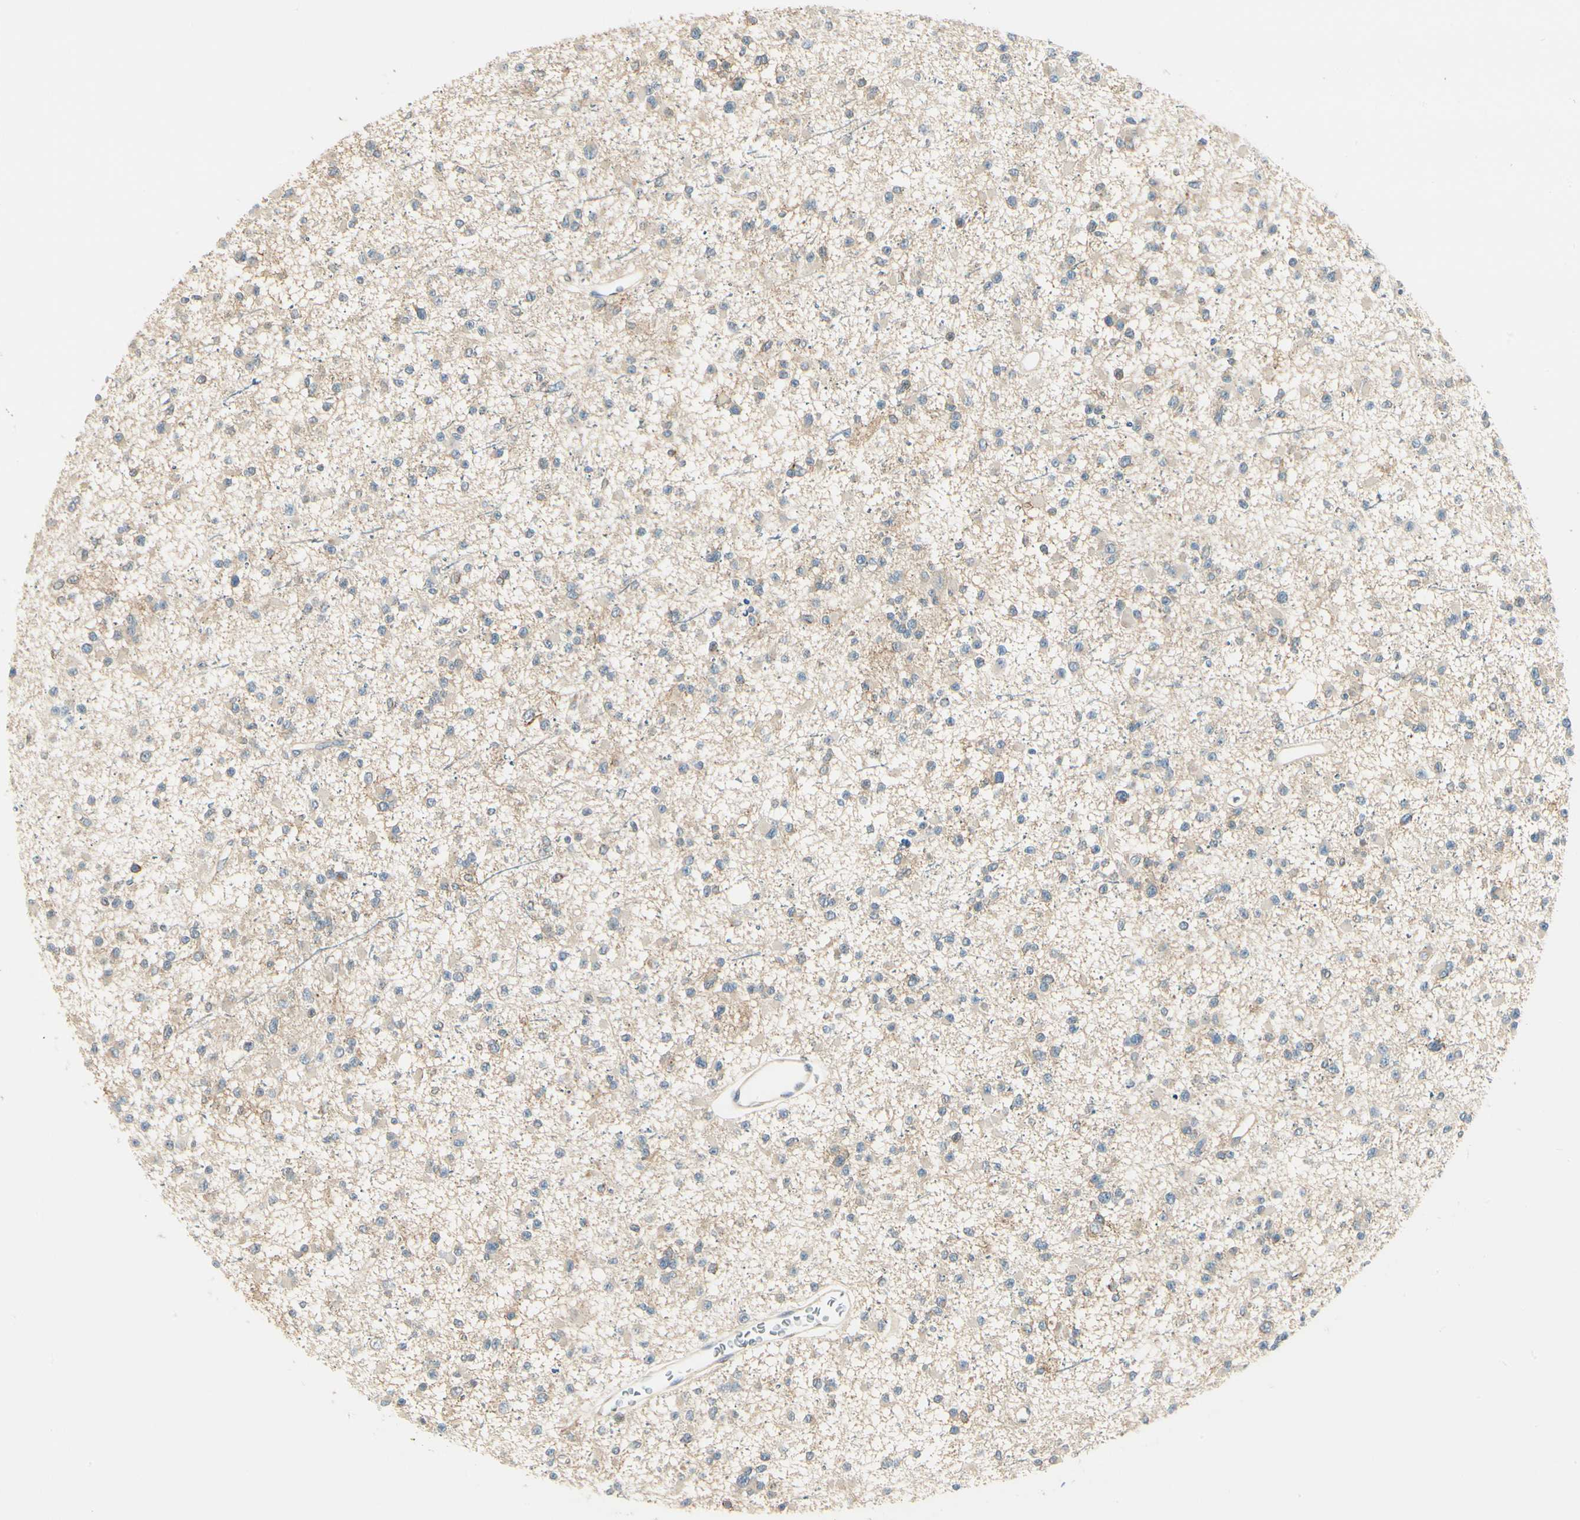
{"staining": {"intensity": "weak", "quantity": ">75%", "location": "cytoplasmic/membranous"}, "tissue": "glioma", "cell_type": "Tumor cells", "image_type": "cancer", "snomed": [{"axis": "morphology", "description": "Glioma, malignant, Low grade"}, {"axis": "topography", "description": "Brain"}], "caption": "Tumor cells display weak cytoplasmic/membranous staining in approximately >75% of cells in low-grade glioma (malignant). (DAB IHC with brightfield microscopy, high magnification).", "gene": "MANSC1", "patient": {"sex": "female", "age": 22}}